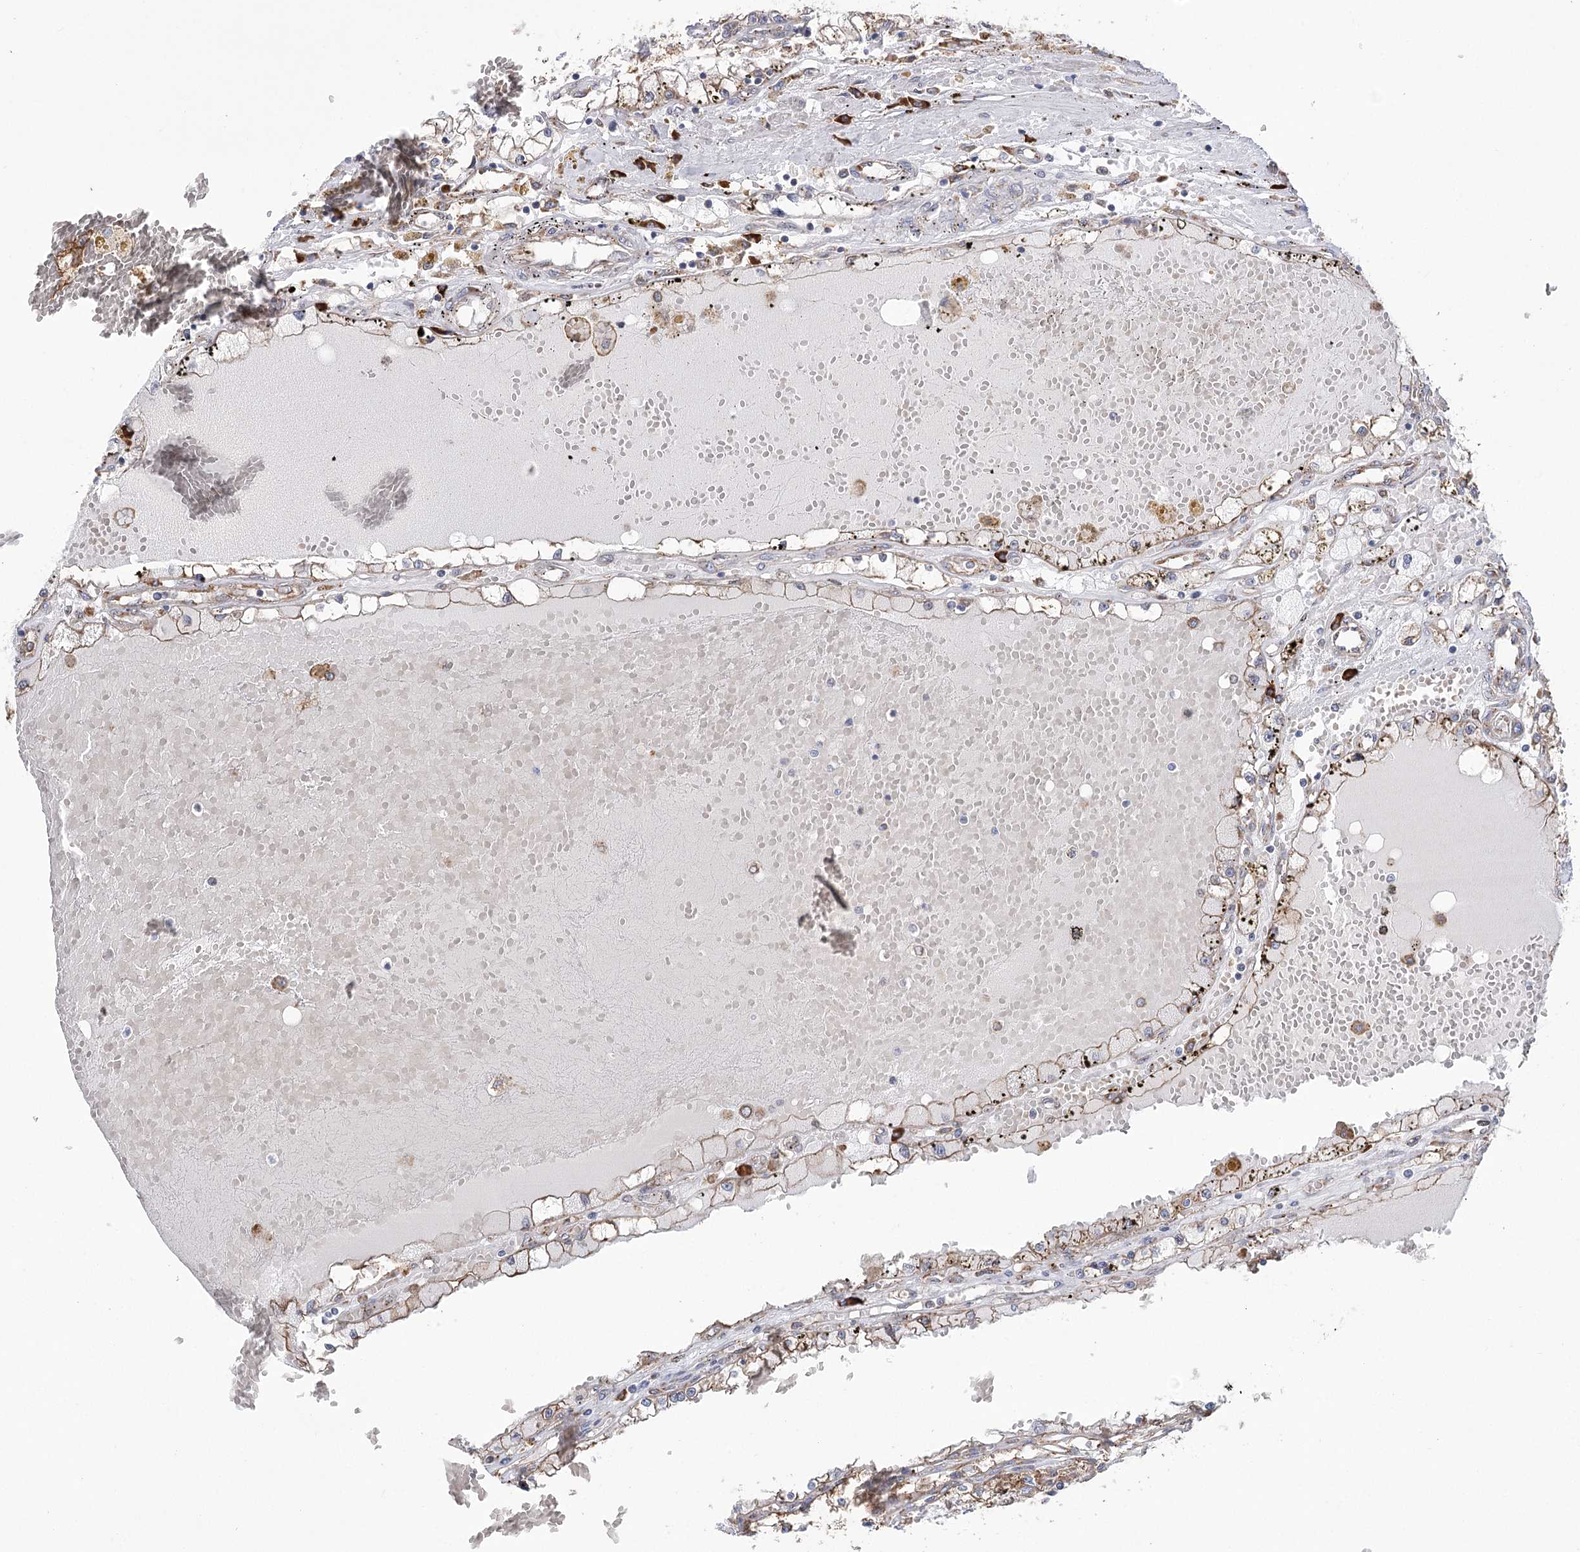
{"staining": {"intensity": "weak", "quantity": "<25%", "location": "cytoplasmic/membranous"}, "tissue": "renal cancer", "cell_type": "Tumor cells", "image_type": "cancer", "snomed": [{"axis": "morphology", "description": "Adenocarcinoma, NOS"}, {"axis": "topography", "description": "Kidney"}], "caption": "This is an IHC image of adenocarcinoma (renal). There is no positivity in tumor cells.", "gene": "METTL24", "patient": {"sex": "male", "age": 56}}